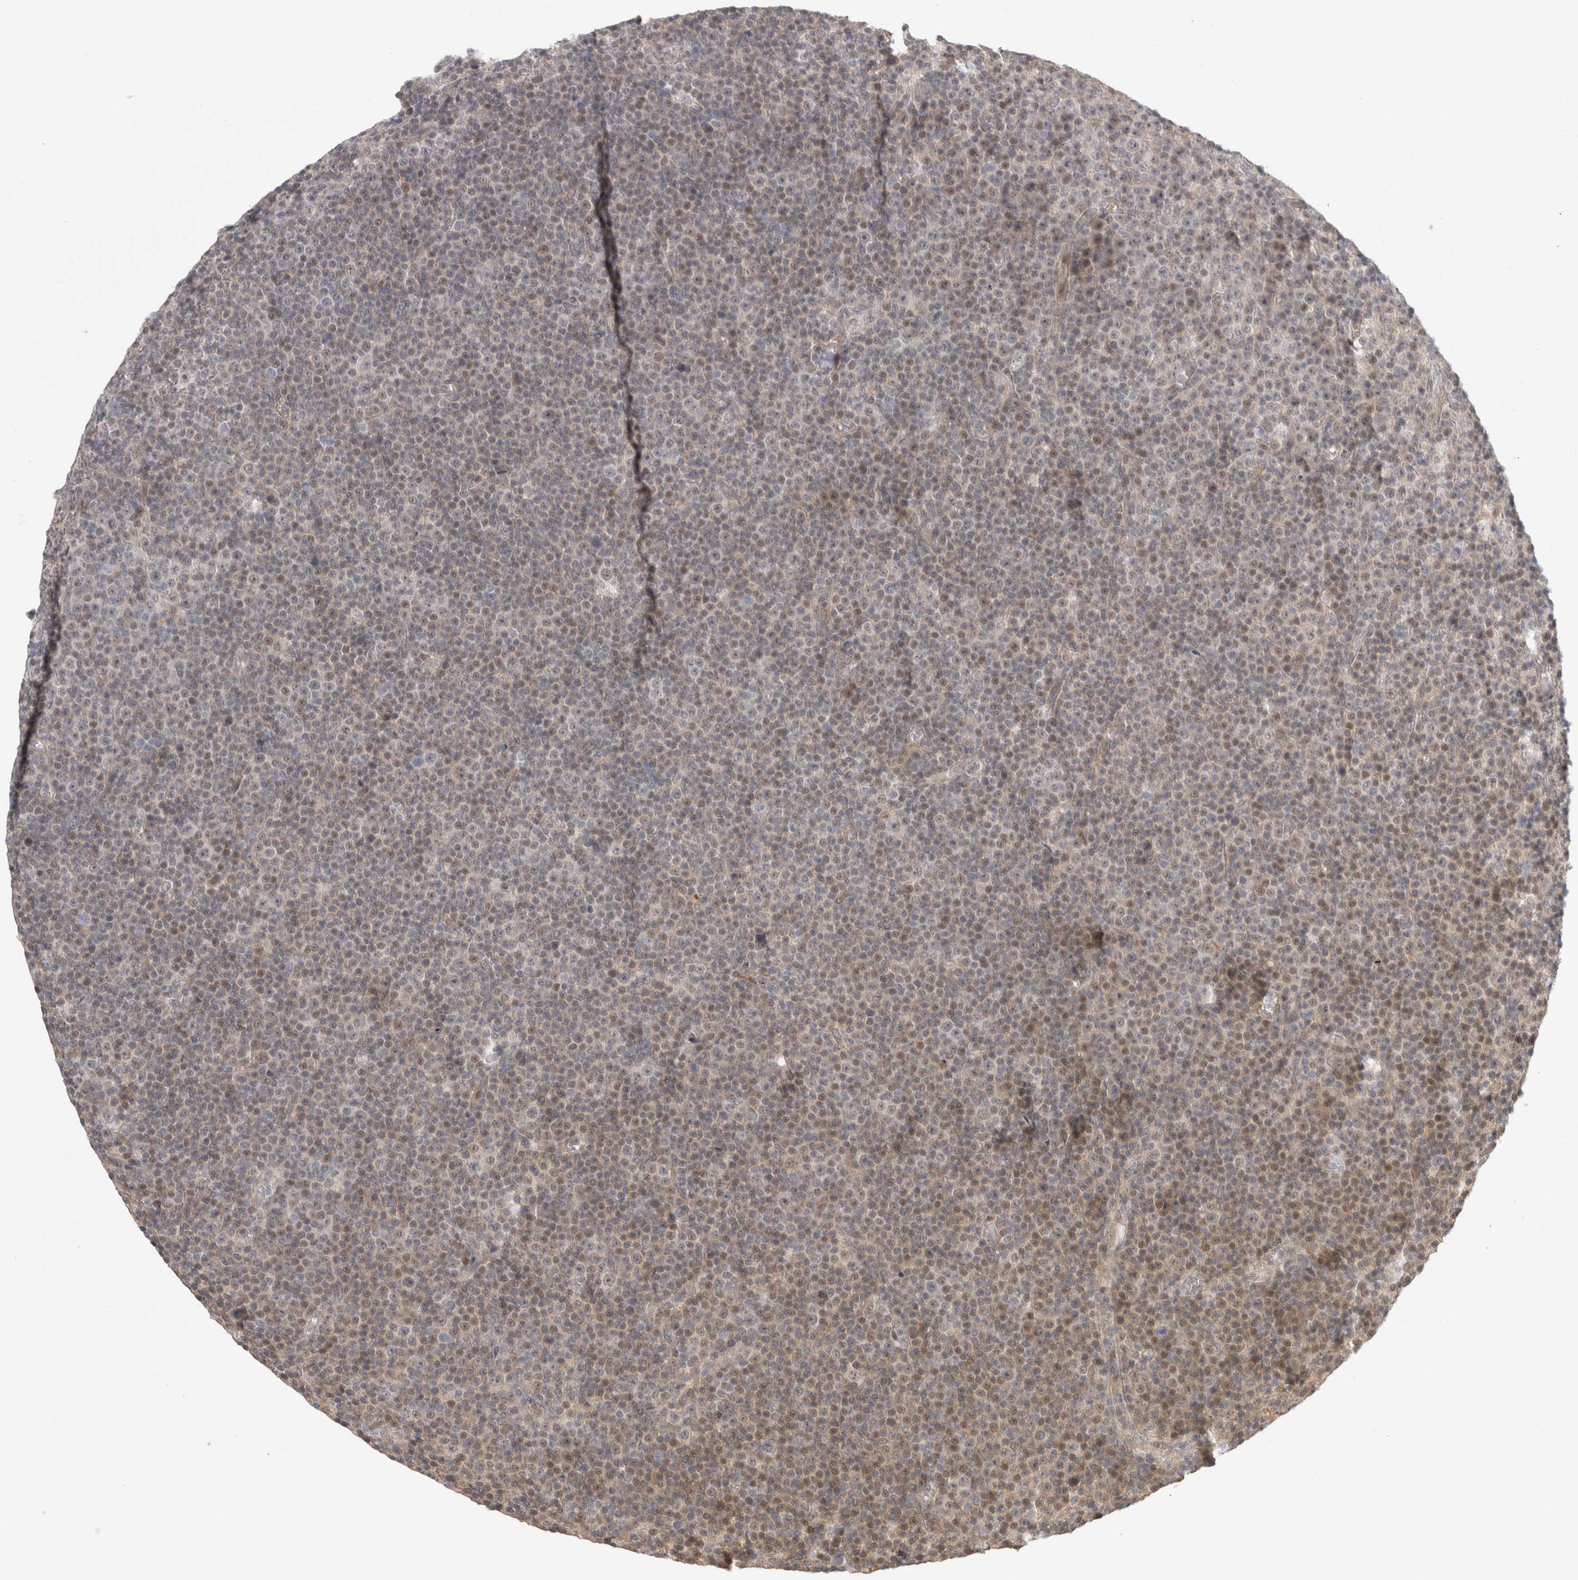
{"staining": {"intensity": "weak", "quantity": "25%-75%", "location": "cytoplasmic/membranous,nuclear"}, "tissue": "lymphoma", "cell_type": "Tumor cells", "image_type": "cancer", "snomed": [{"axis": "morphology", "description": "Malignant lymphoma, non-Hodgkin's type, Low grade"}, {"axis": "topography", "description": "Lymph node"}], "caption": "This micrograph displays lymphoma stained with IHC to label a protein in brown. The cytoplasmic/membranous and nuclear of tumor cells show weak positivity for the protein. Nuclei are counter-stained blue.", "gene": "ZNF318", "patient": {"sex": "female", "age": 67}}